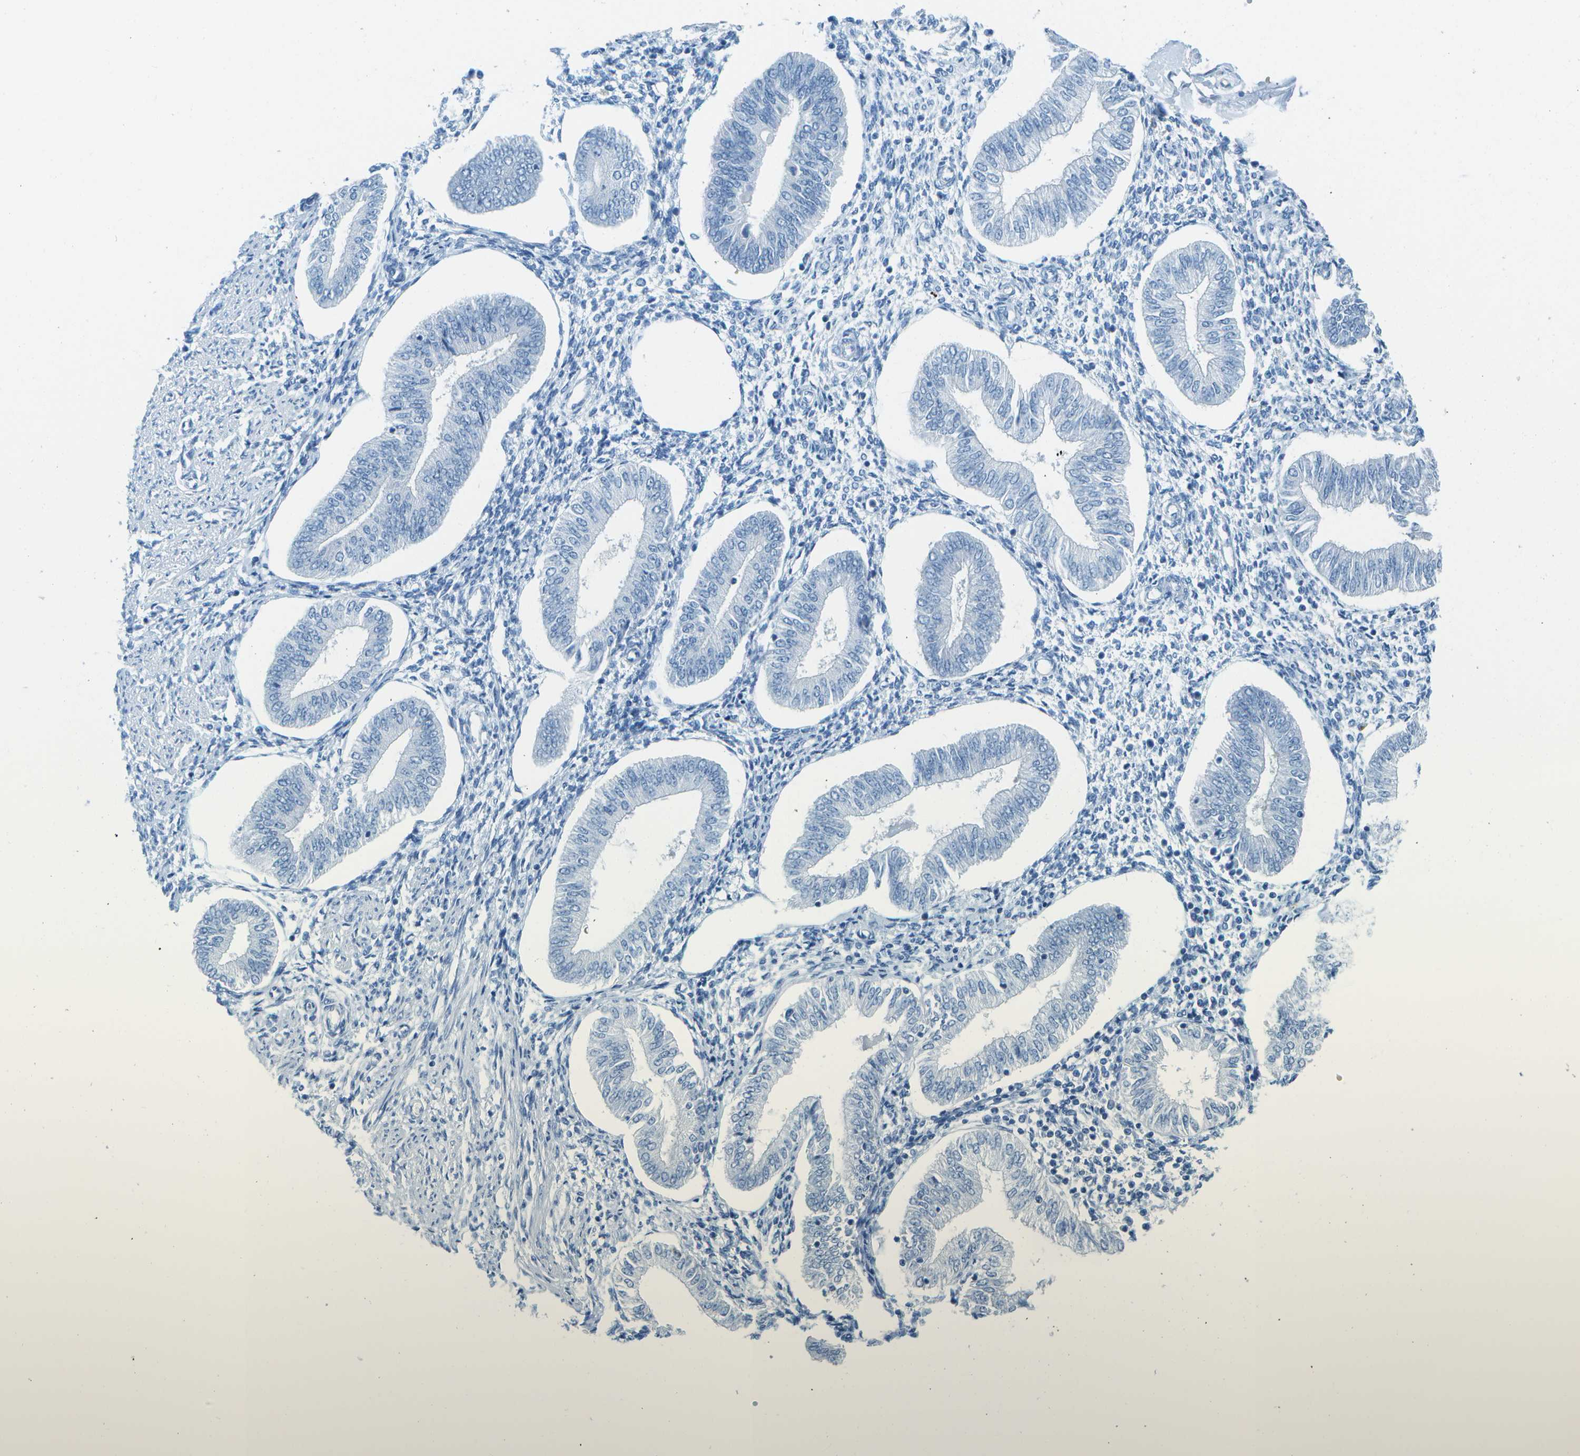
{"staining": {"intensity": "negative", "quantity": "none", "location": "none"}, "tissue": "endometrium", "cell_type": "Cells in endometrial stroma", "image_type": "normal", "snomed": [{"axis": "morphology", "description": "Normal tissue, NOS"}, {"axis": "topography", "description": "Endometrium"}], "caption": "This image is of benign endometrium stained with immunohistochemistry (IHC) to label a protein in brown with the nuclei are counter-stained blue. There is no staining in cells in endometrial stroma.", "gene": "CDHR2", "patient": {"sex": "female", "age": 50}}